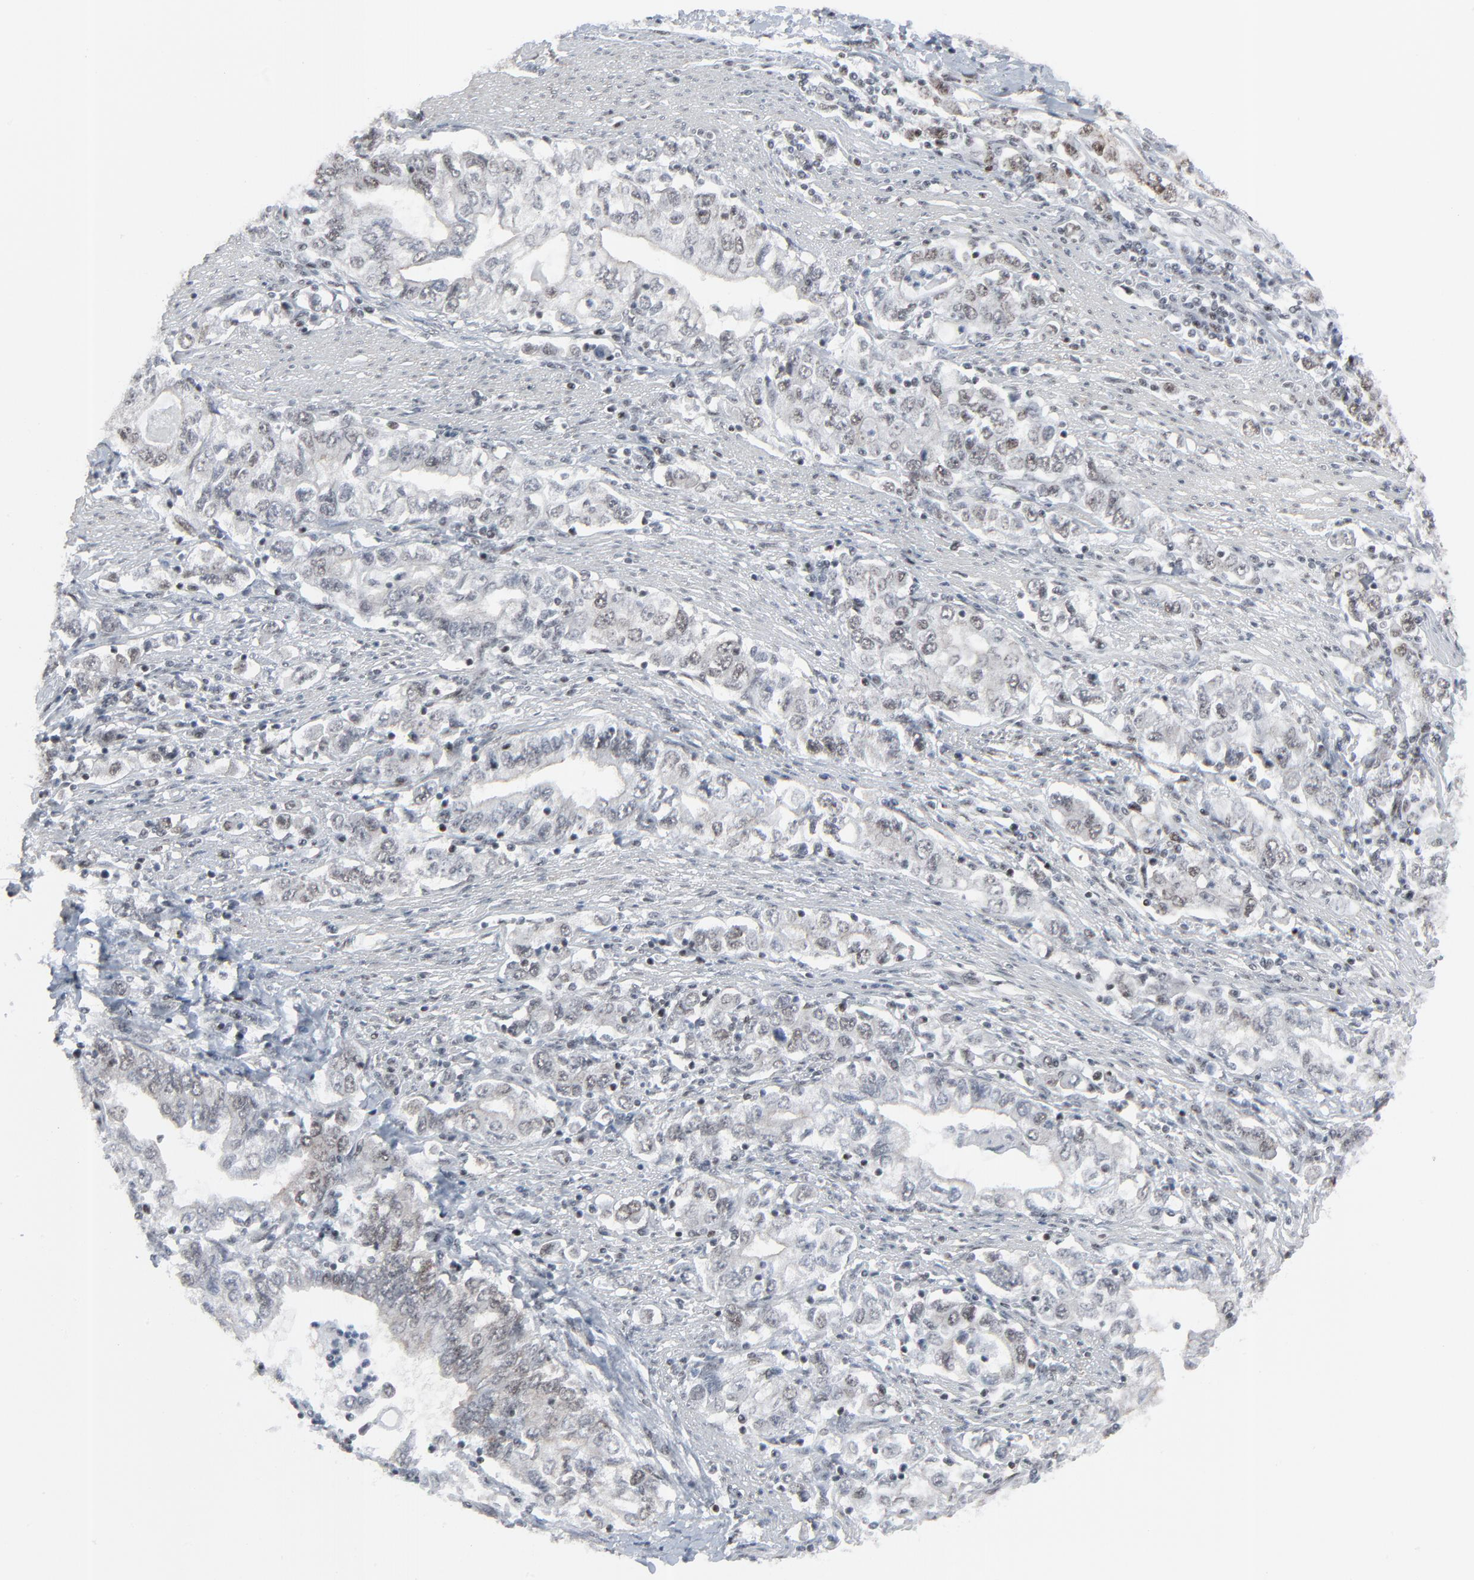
{"staining": {"intensity": "moderate", "quantity": "<25%", "location": "nuclear"}, "tissue": "stomach cancer", "cell_type": "Tumor cells", "image_type": "cancer", "snomed": [{"axis": "morphology", "description": "Adenocarcinoma, NOS"}, {"axis": "topography", "description": "Stomach, lower"}], "caption": "IHC of stomach cancer (adenocarcinoma) exhibits low levels of moderate nuclear staining in about <25% of tumor cells.", "gene": "FBXO28", "patient": {"sex": "female", "age": 72}}